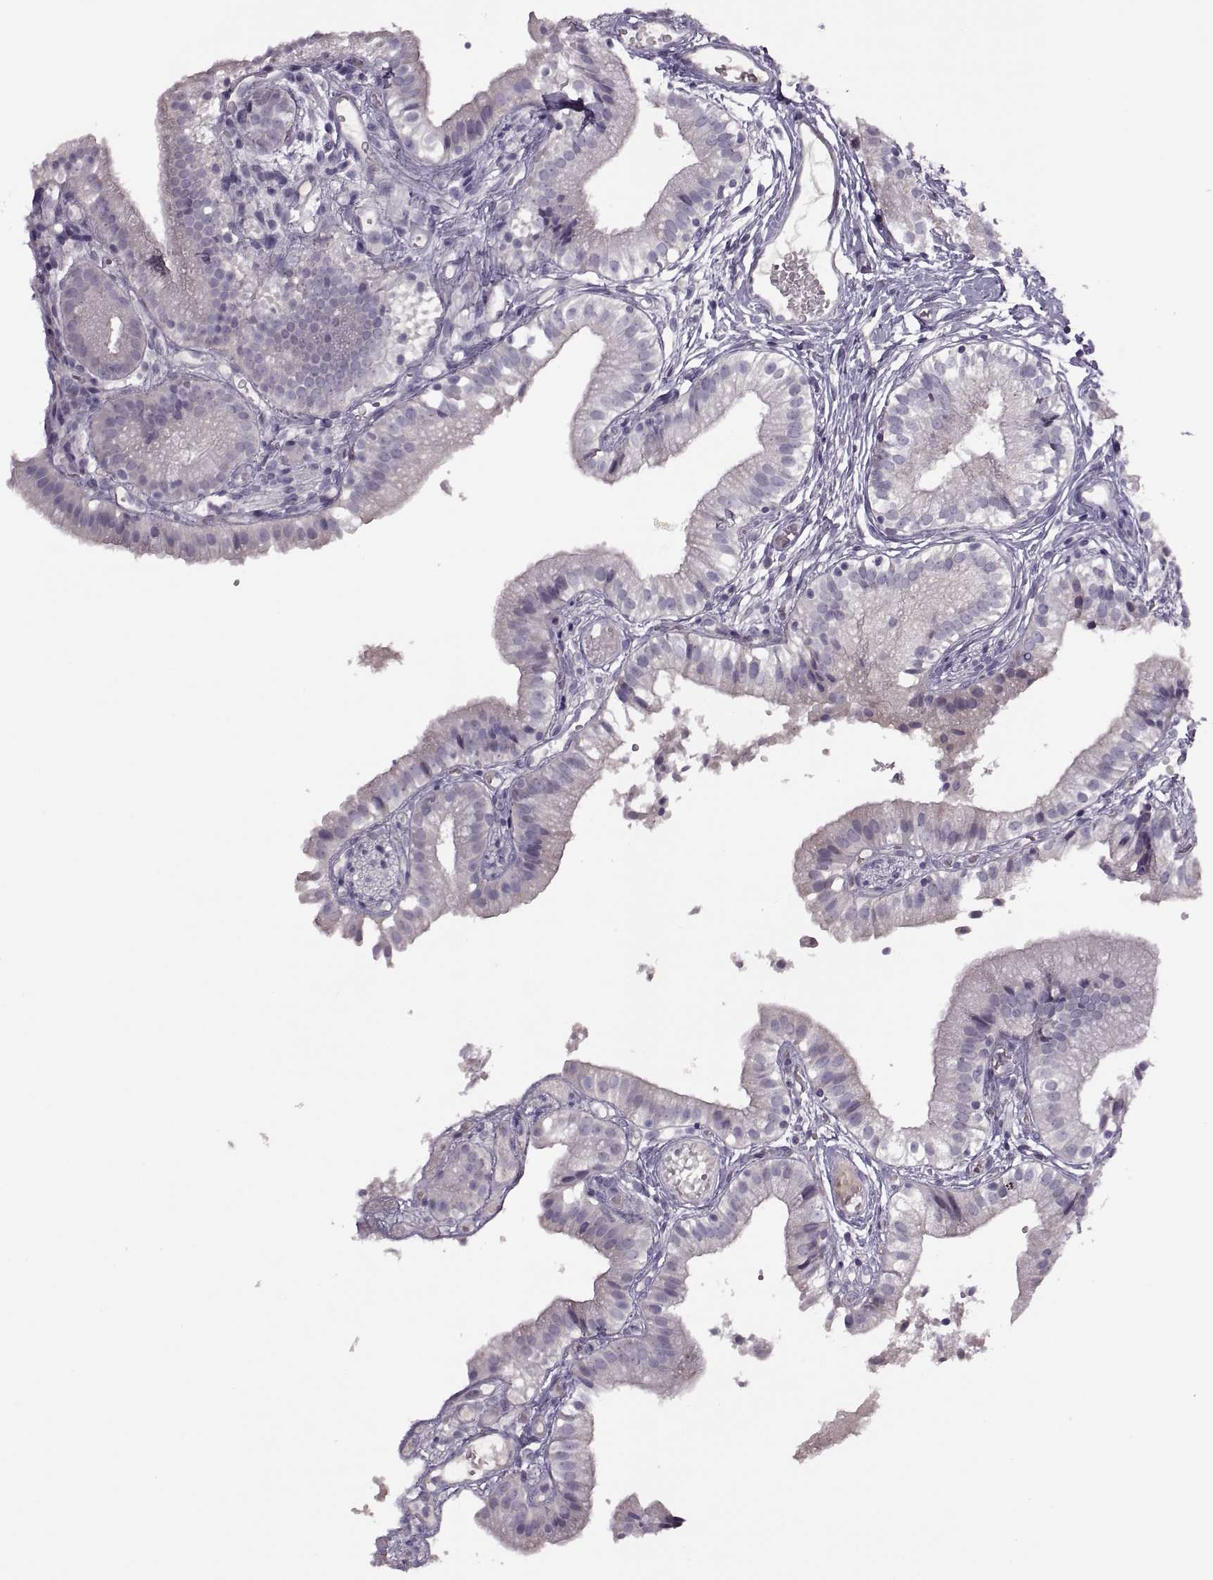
{"staining": {"intensity": "negative", "quantity": "none", "location": "none"}, "tissue": "gallbladder", "cell_type": "Glandular cells", "image_type": "normal", "snomed": [{"axis": "morphology", "description": "Normal tissue, NOS"}, {"axis": "topography", "description": "Gallbladder"}], "caption": "This is an immunohistochemistry (IHC) image of benign human gallbladder. There is no positivity in glandular cells.", "gene": "RSPH6A", "patient": {"sex": "female", "age": 47}}